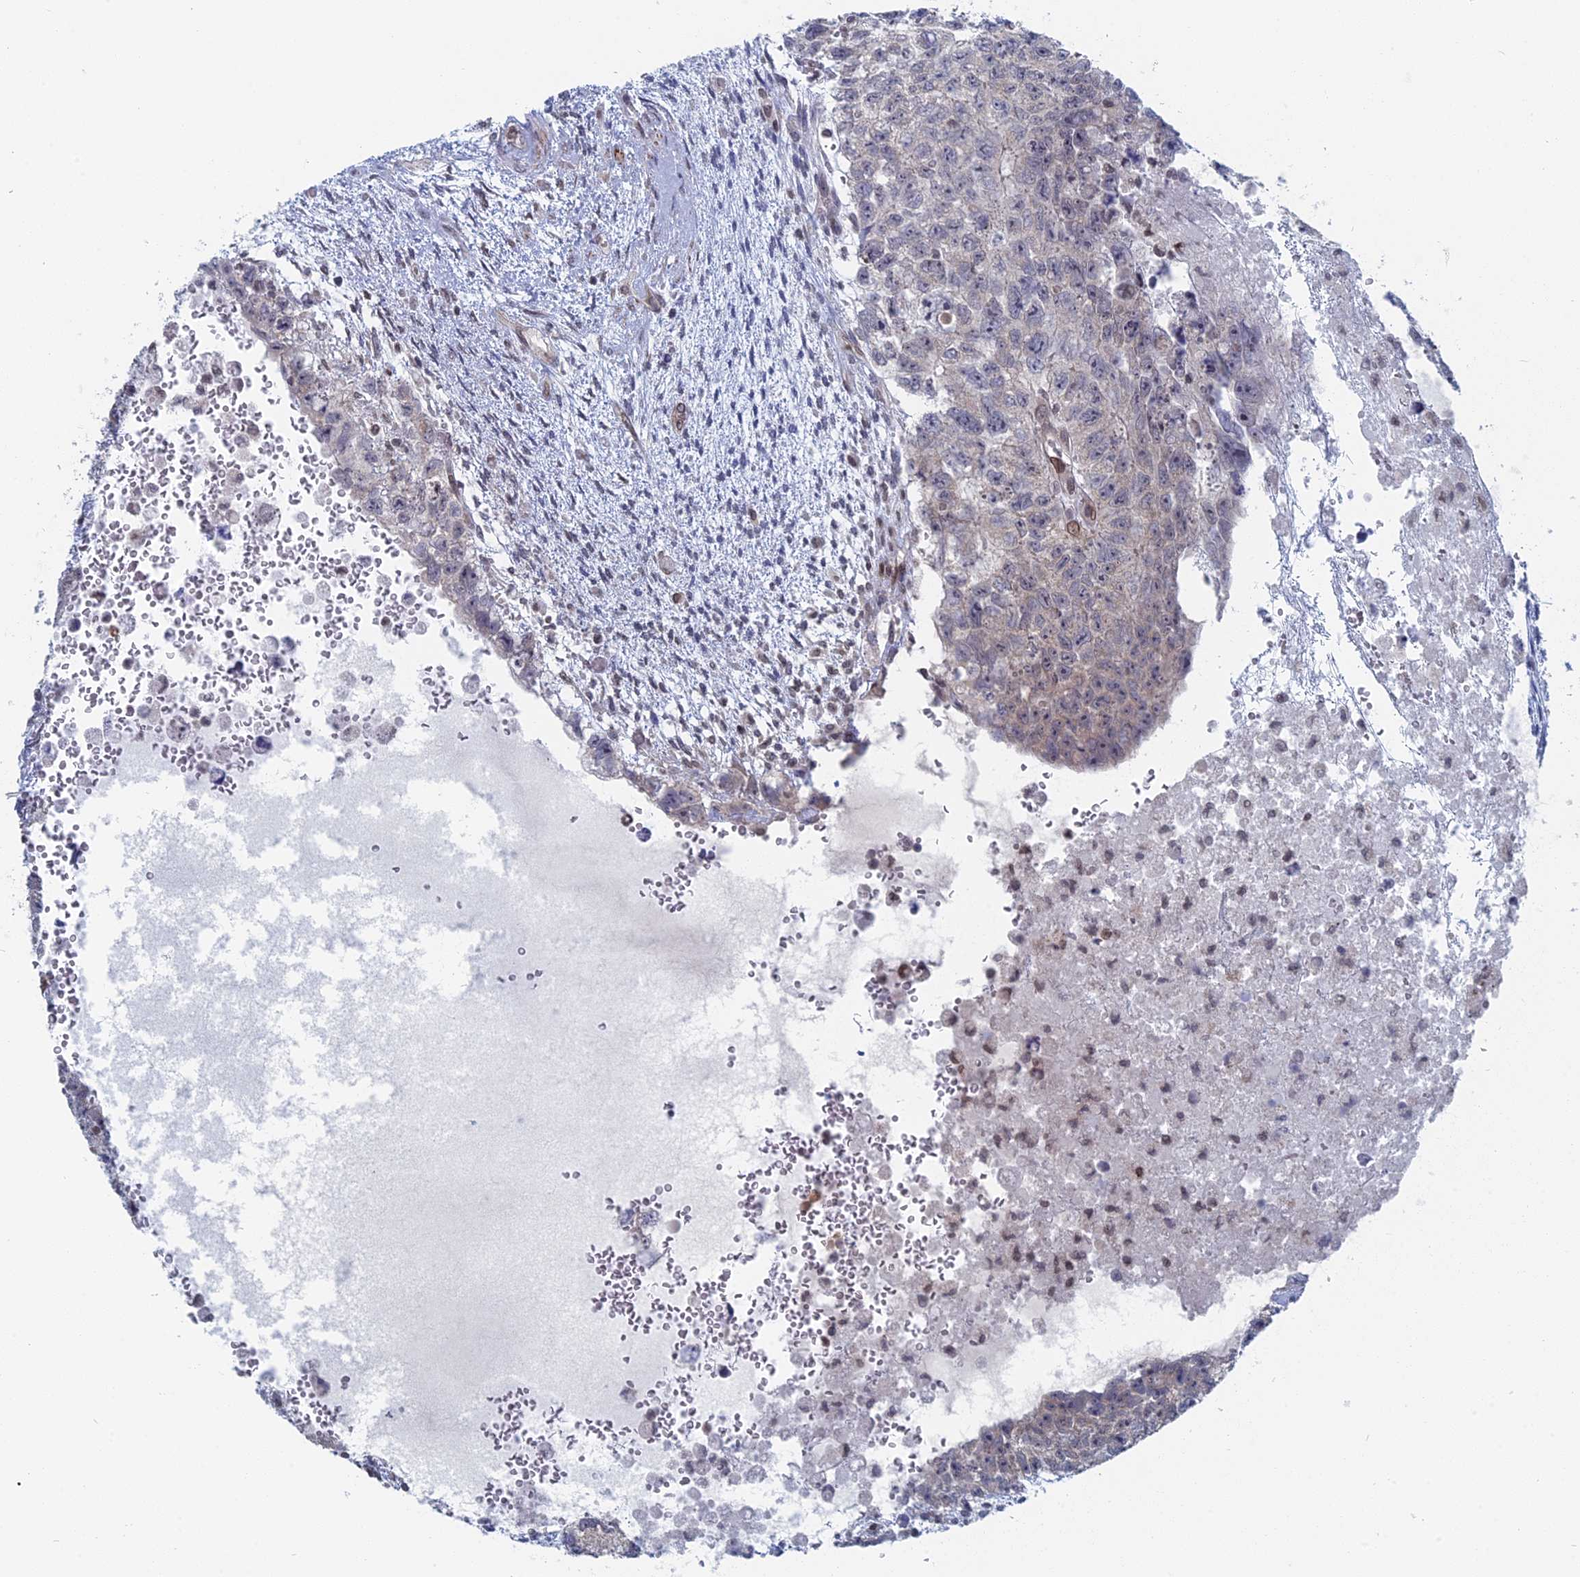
{"staining": {"intensity": "negative", "quantity": "none", "location": "none"}, "tissue": "testis cancer", "cell_type": "Tumor cells", "image_type": "cancer", "snomed": [{"axis": "morphology", "description": "Carcinoma, Embryonal, NOS"}, {"axis": "topography", "description": "Testis"}], "caption": "Protein analysis of embryonal carcinoma (testis) exhibits no significant positivity in tumor cells.", "gene": "MTRF1", "patient": {"sex": "male", "age": 26}}